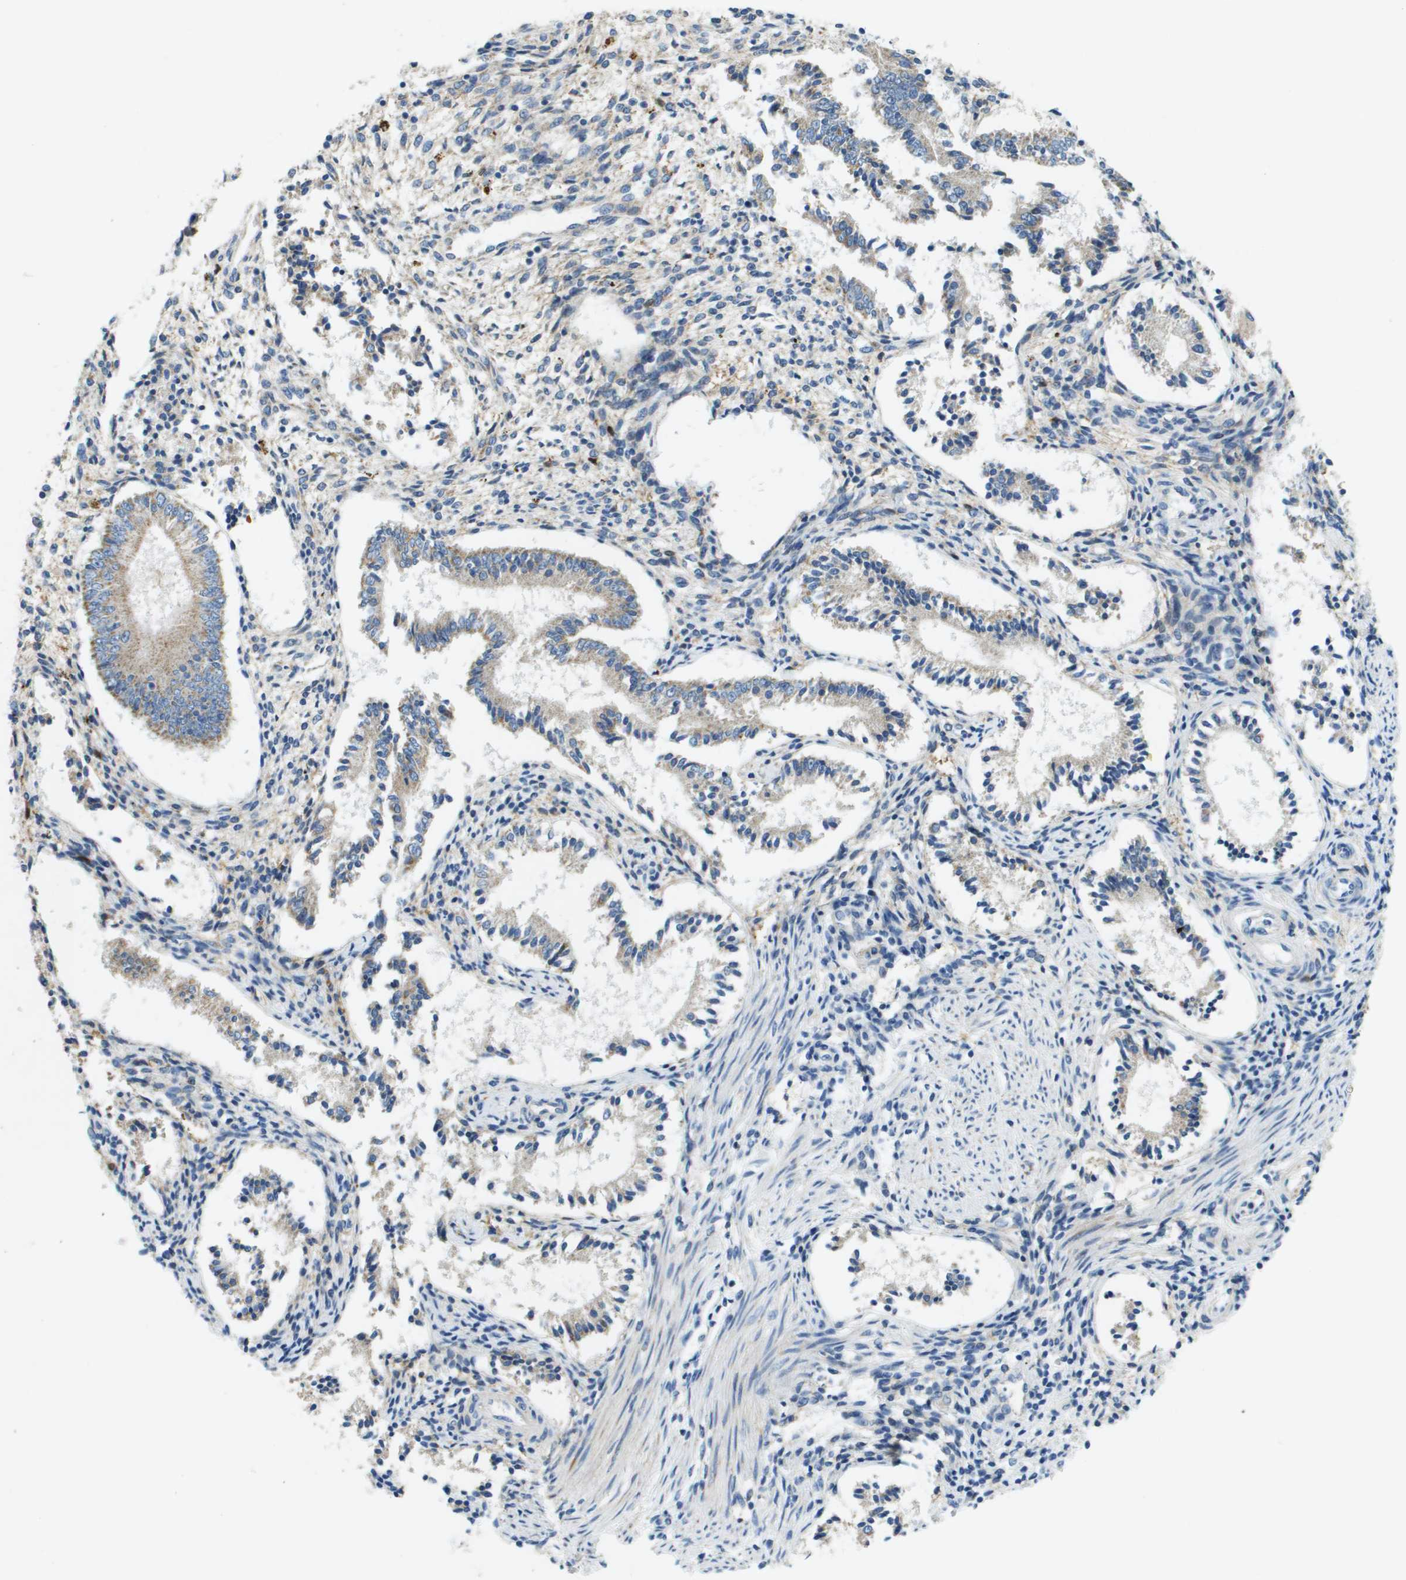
{"staining": {"intensity": "negative", "quantity": "none", "location": "none"}, "tissue": "endometrium", "cell_type": "Cells in endometrial stroma", "image_type": "normal", "snomed": [{"axis": "morphology", "description": "Normal tissue, NOS"}, {"axis": "topography", "description": "Endometrium"}], "caption": "Immunohistochemistry (IHC) histopathology image of normal human endometrium stained for a protein (brown), which displays no positivity in cells in endometrial stroma. (DAB immunohistochemistry (IHC) with hematoxylin counter stain).", "gene": "CYGB", "patient": {"sex": "female", "age": 42}}